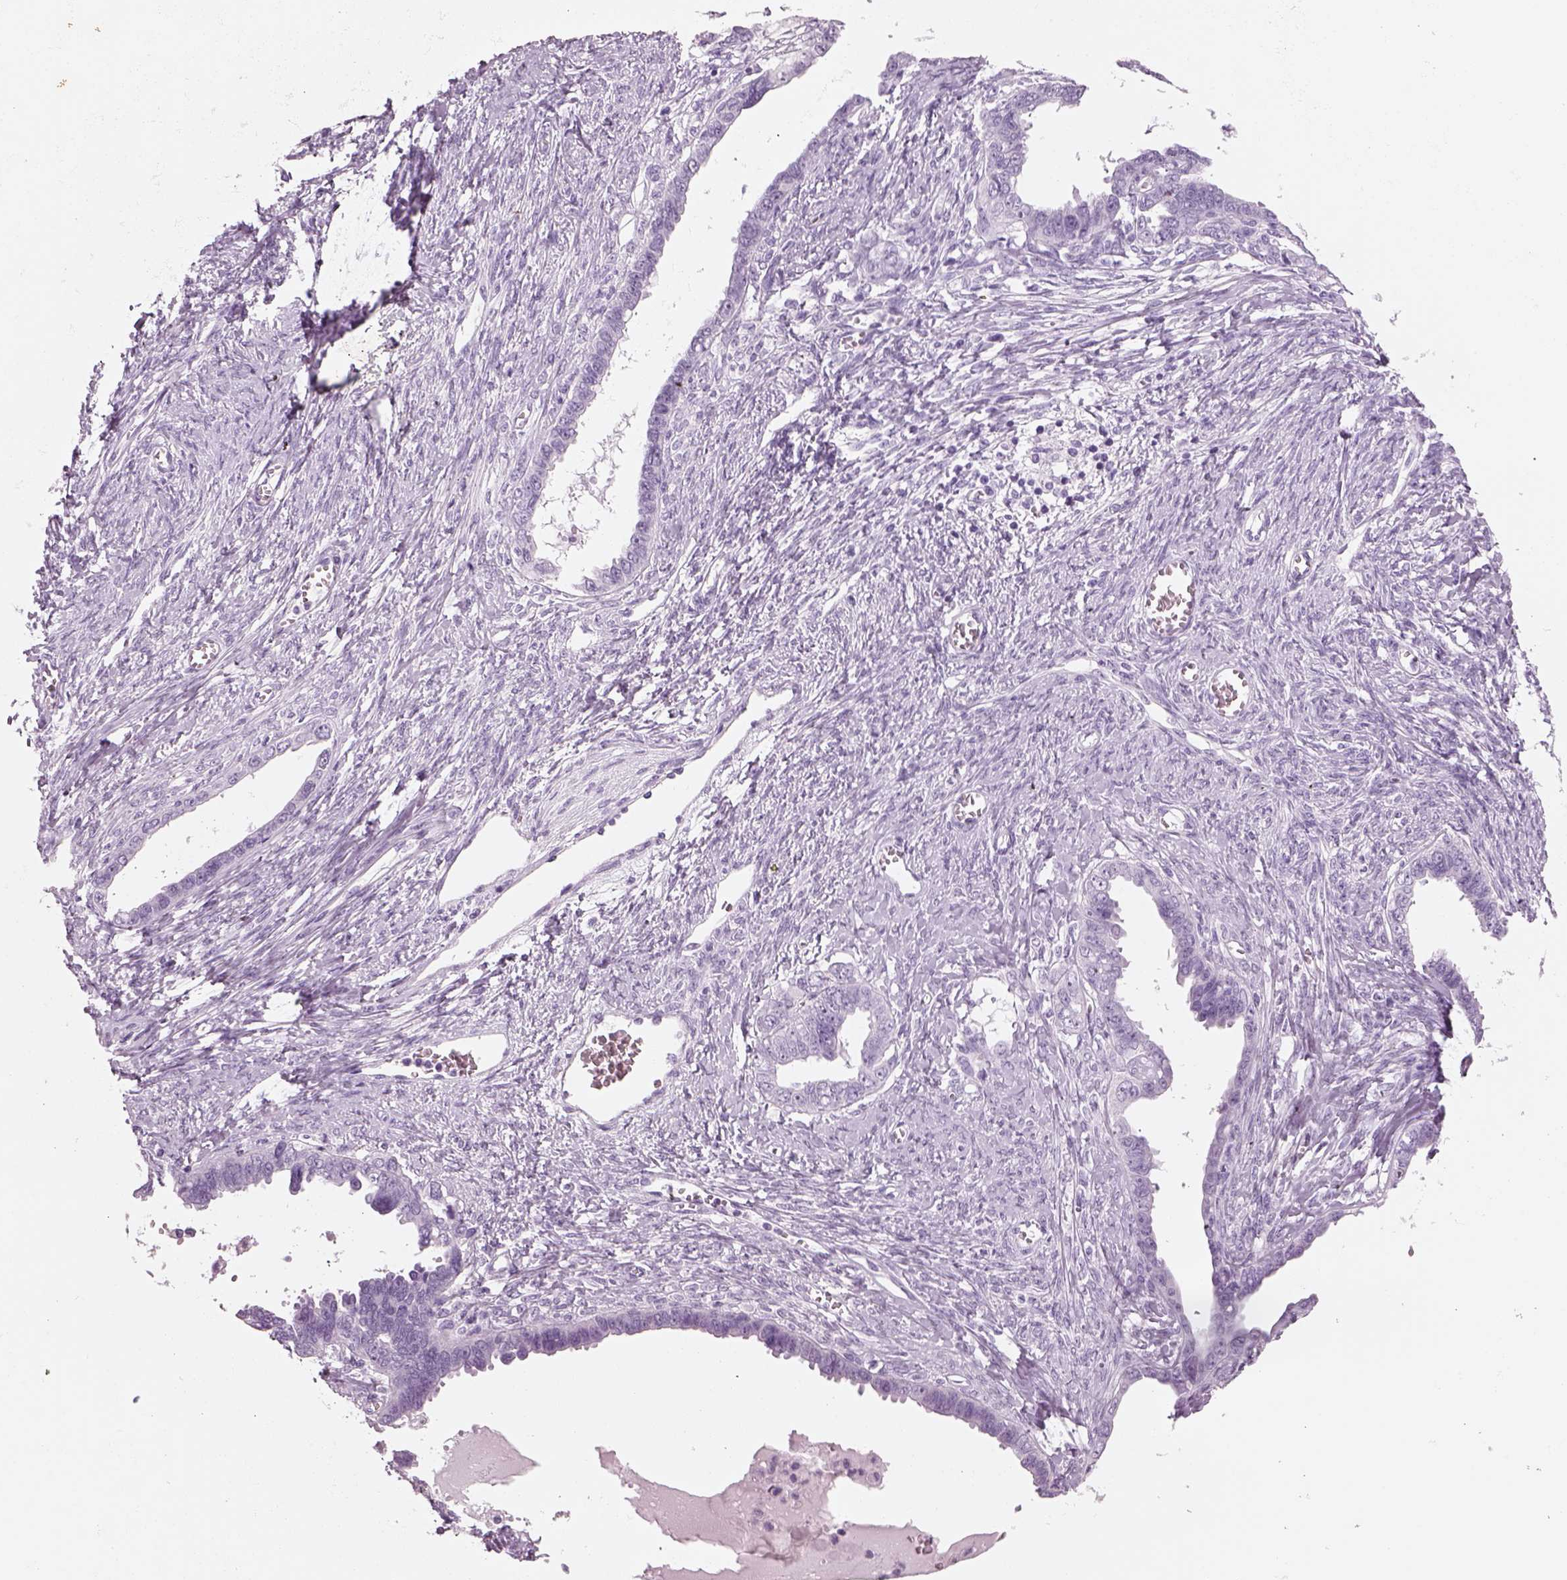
{"staining": {"intensity": "negative", "quantity": "none", "location": "none"}, "tissue": "ovarian cancer", "cell_type": "Tumor cells", "image_type": "cancer", "snomed": [{"axis": "morphology", "description": "Cystadenocarcinoma, serous, NOS"}, {"axis": "topography", "description": "Ovary"}], "caption": "Immunohistochemistry of human serous cystadenocarcinoma (ovarian) displays no expression in tumor cells.", "gene": "RHO", "patient": {"sex": "female", "age": 69}}